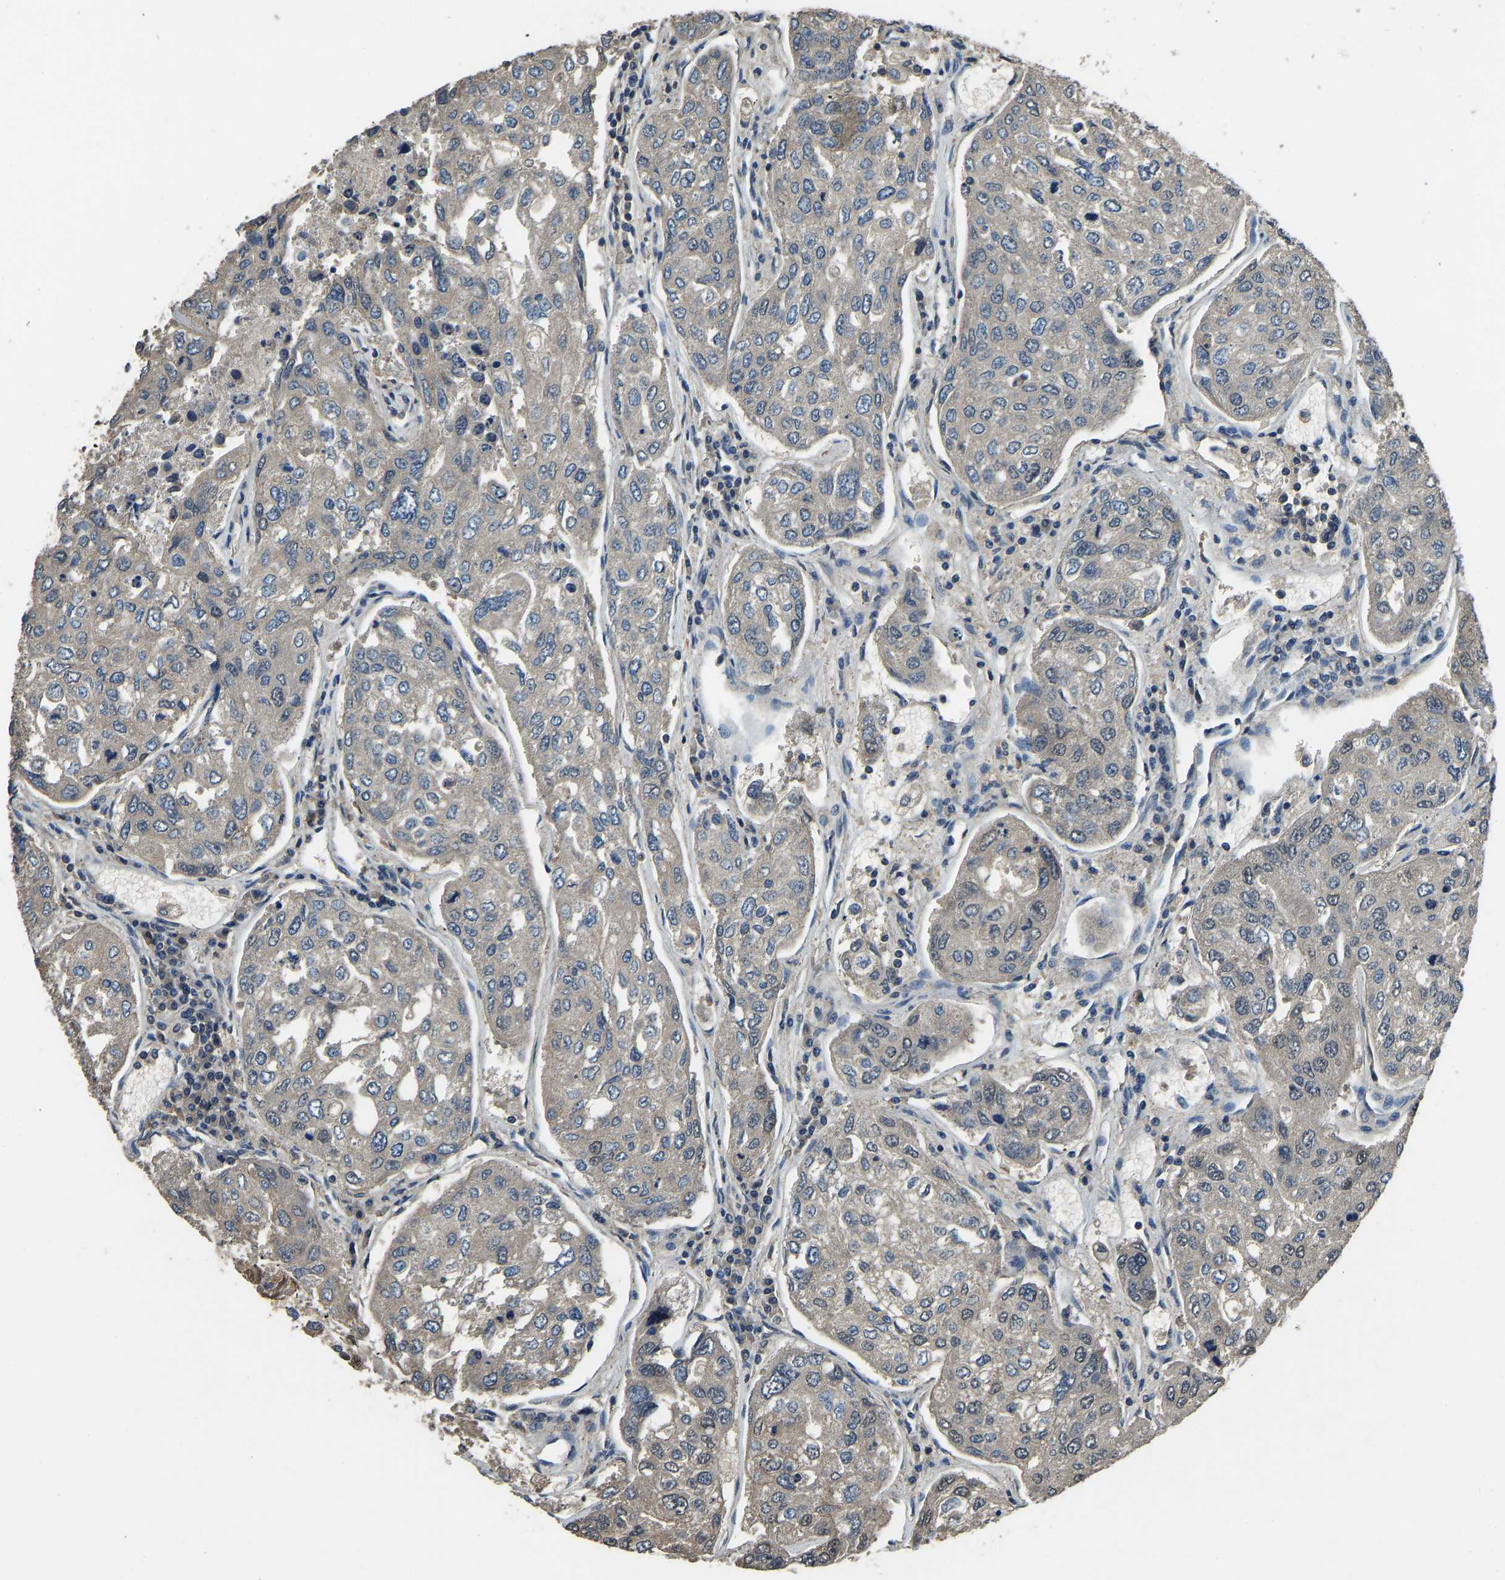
{"staining": {"intensity": "weak", "quantity": "25%-75%", "location": "cytoplasmic/membranous"}, "tissue": "urothelial cancer", "cell_type": "Tumor cells", "image_type": "cancer", "snomed": [{"axis": "morphology", "description": "Urothelial carcinoma, High grade"}, {"axis": "topography", "description": "Lymph node"}, {"axis": "topography", "description": "Urinary bladder"}], "caption": "Immunohistochemistry staining of urothelial cancer, which demonstrates low levels of weak cytoplasmic/membranous staining in approximately 25%-75% of tumor cells indicating weak cytoplasmic/membranous protein expression. The staining was performed using DAB (brown) for protein detection and nuclei were counterstained in hematoxylin (blue).", "gene": "TOX4", "patient": {"sex": "male", "age": 51}}